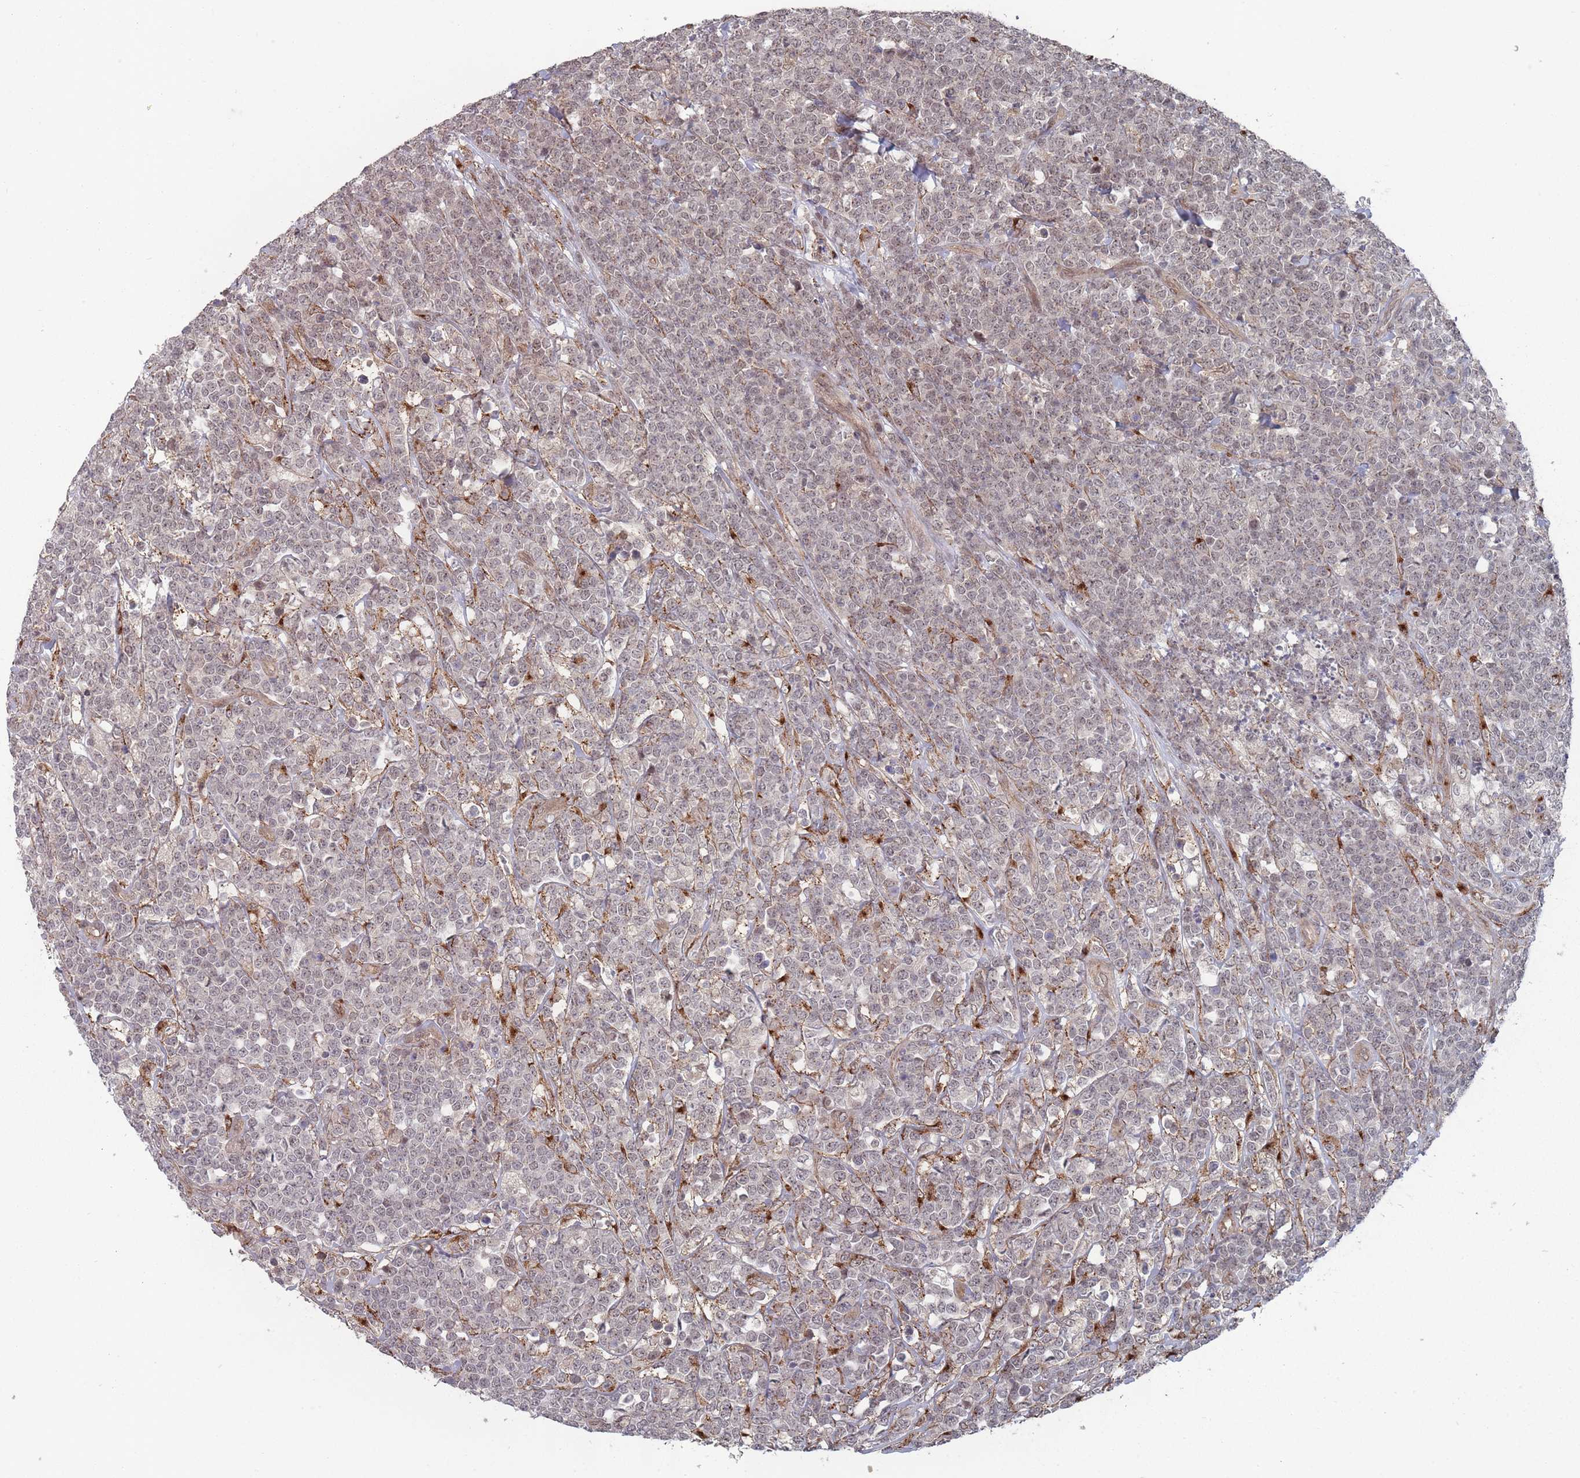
{"staining": {"intensity": "weak", "quantity": "<25%", "location": "nuclear"}, "tissue": "lymphoma", "cell_type": "Tumor cells", "image_type": "cancer", "snomed": [{"axis": "morphology", "description": "Malignant lymphoma, non-Hodgkin's type, High grade"}, {"axis": "topography", "description": "Small intestine"}], "caption": "This is an immunohistochemistry histopathology image of human malignant lymphoma, non-Hodgkin's type (high-grade). There is no expression in tumor cells.", "gene": "CNTRL", "patient": {"sex": "male", "age": 8}}